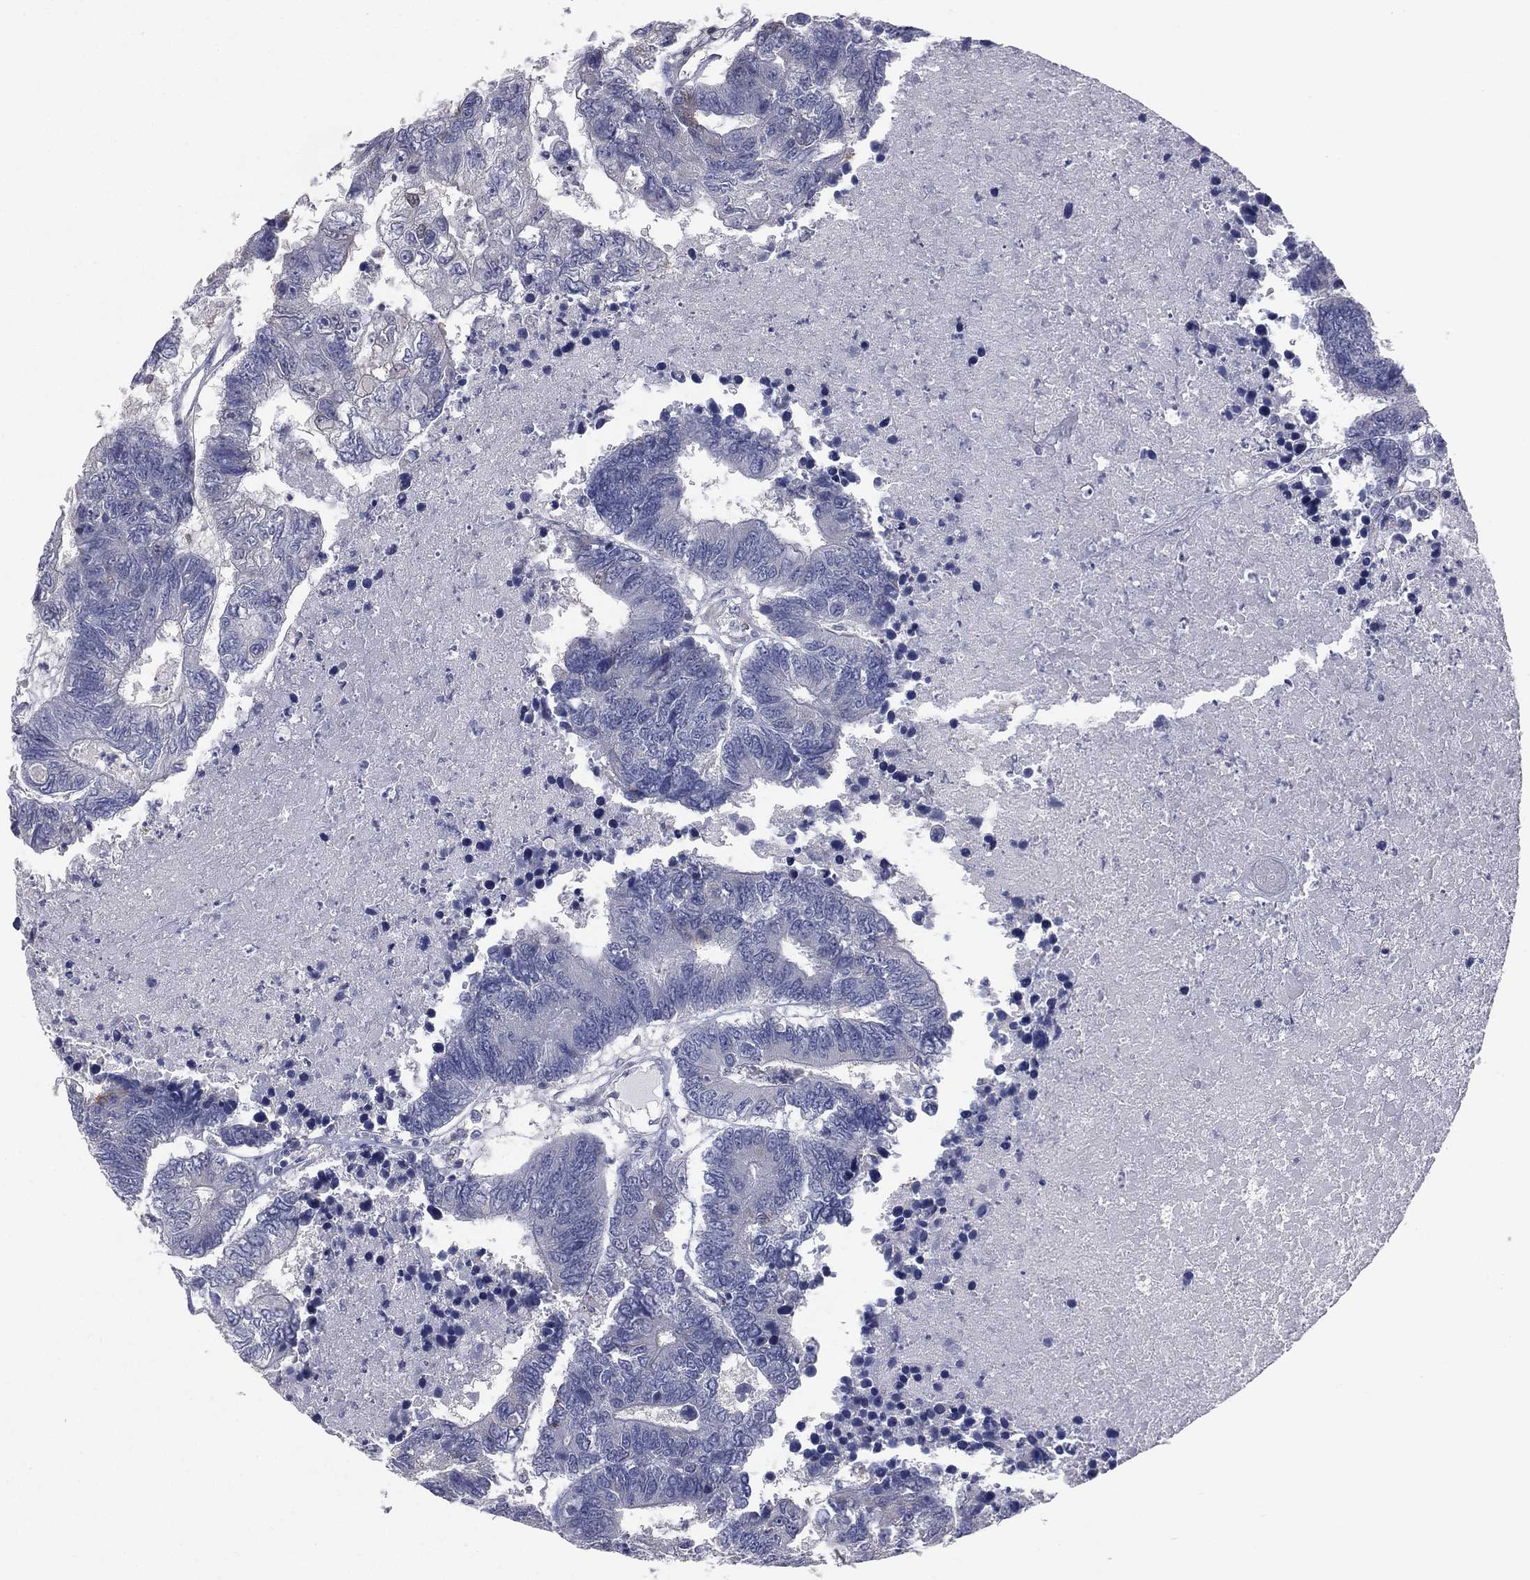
{"staining": {"intensity": "negative", "quantity": "none", "location": "none"}, "tissue": "colorectal cancer", "cell_type": "Tumor cells", "image_type": "cancer", "snomed": [{"axis": "morphology", "description": "Adenocarcinoma, NOS"}, {"axis": "topography", "description": "Colon"}], "caption": "Immunohistochemistry (IHC) photomicrograph of neoplastic tissue: colorectal adenocarcinoma stained with DAB demonstrates no significant protein staining in tumor cells. The staining was performed using DAB (3,3'-diaminobenzidine) to visualize the protein expression in brown, while the nuclei were stained in blue with hematoxylin (Magnification: 20x).", "gene": "DMKN", "patient": {"sex": "female", "age": 48}}